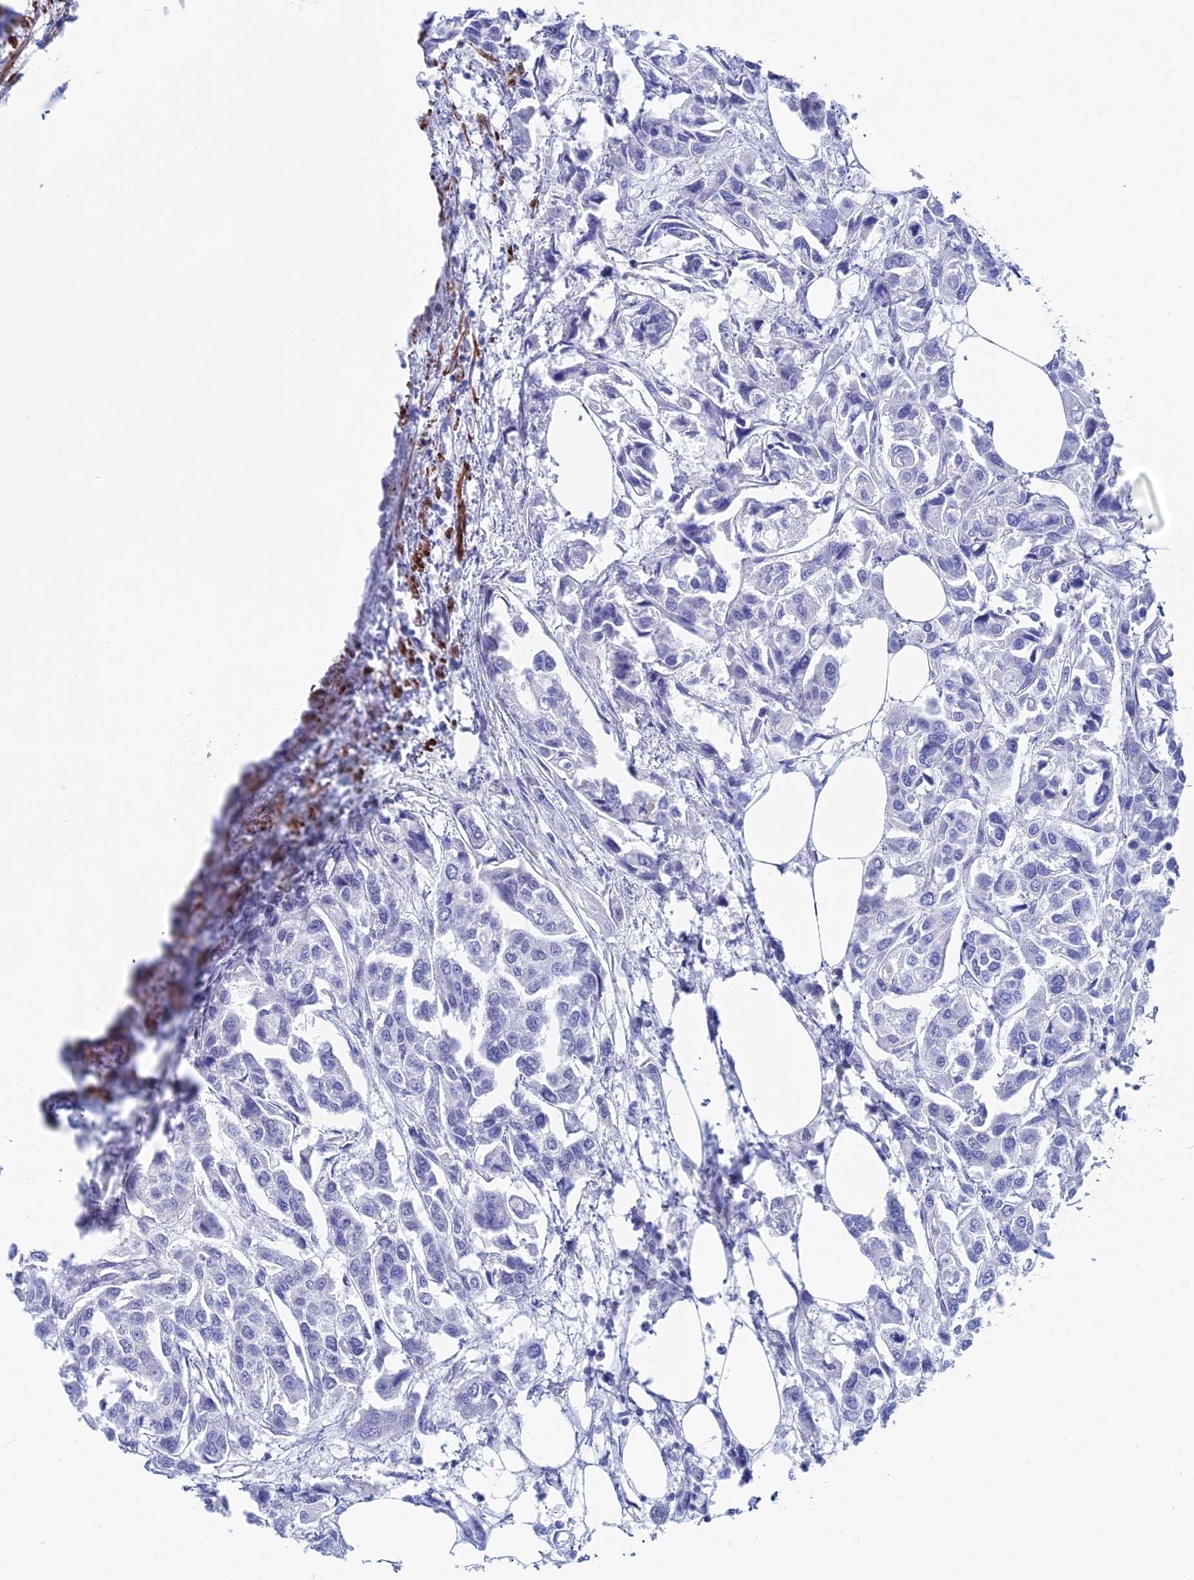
{"staining": {"intensity": "negative", "quantity": "none", "location": "none"}, "tissue": "urothelial cancer", "cell_type": "Tumor cells", "image_type": "cancer", "snomed": [{"axis": "morphology", "description": "Urothelial carcinoma, High grade"}, {"axis": "topography", "description": "Urinary bladder"}], "caption": "Immunohistochemistry micrograph of urothelial carcinoma (high-grade) stained for a protein (brown), which reveals no expression in tumor cells.", "gene": "WDR83", "patient": {"sex": "male", "age": 67}}